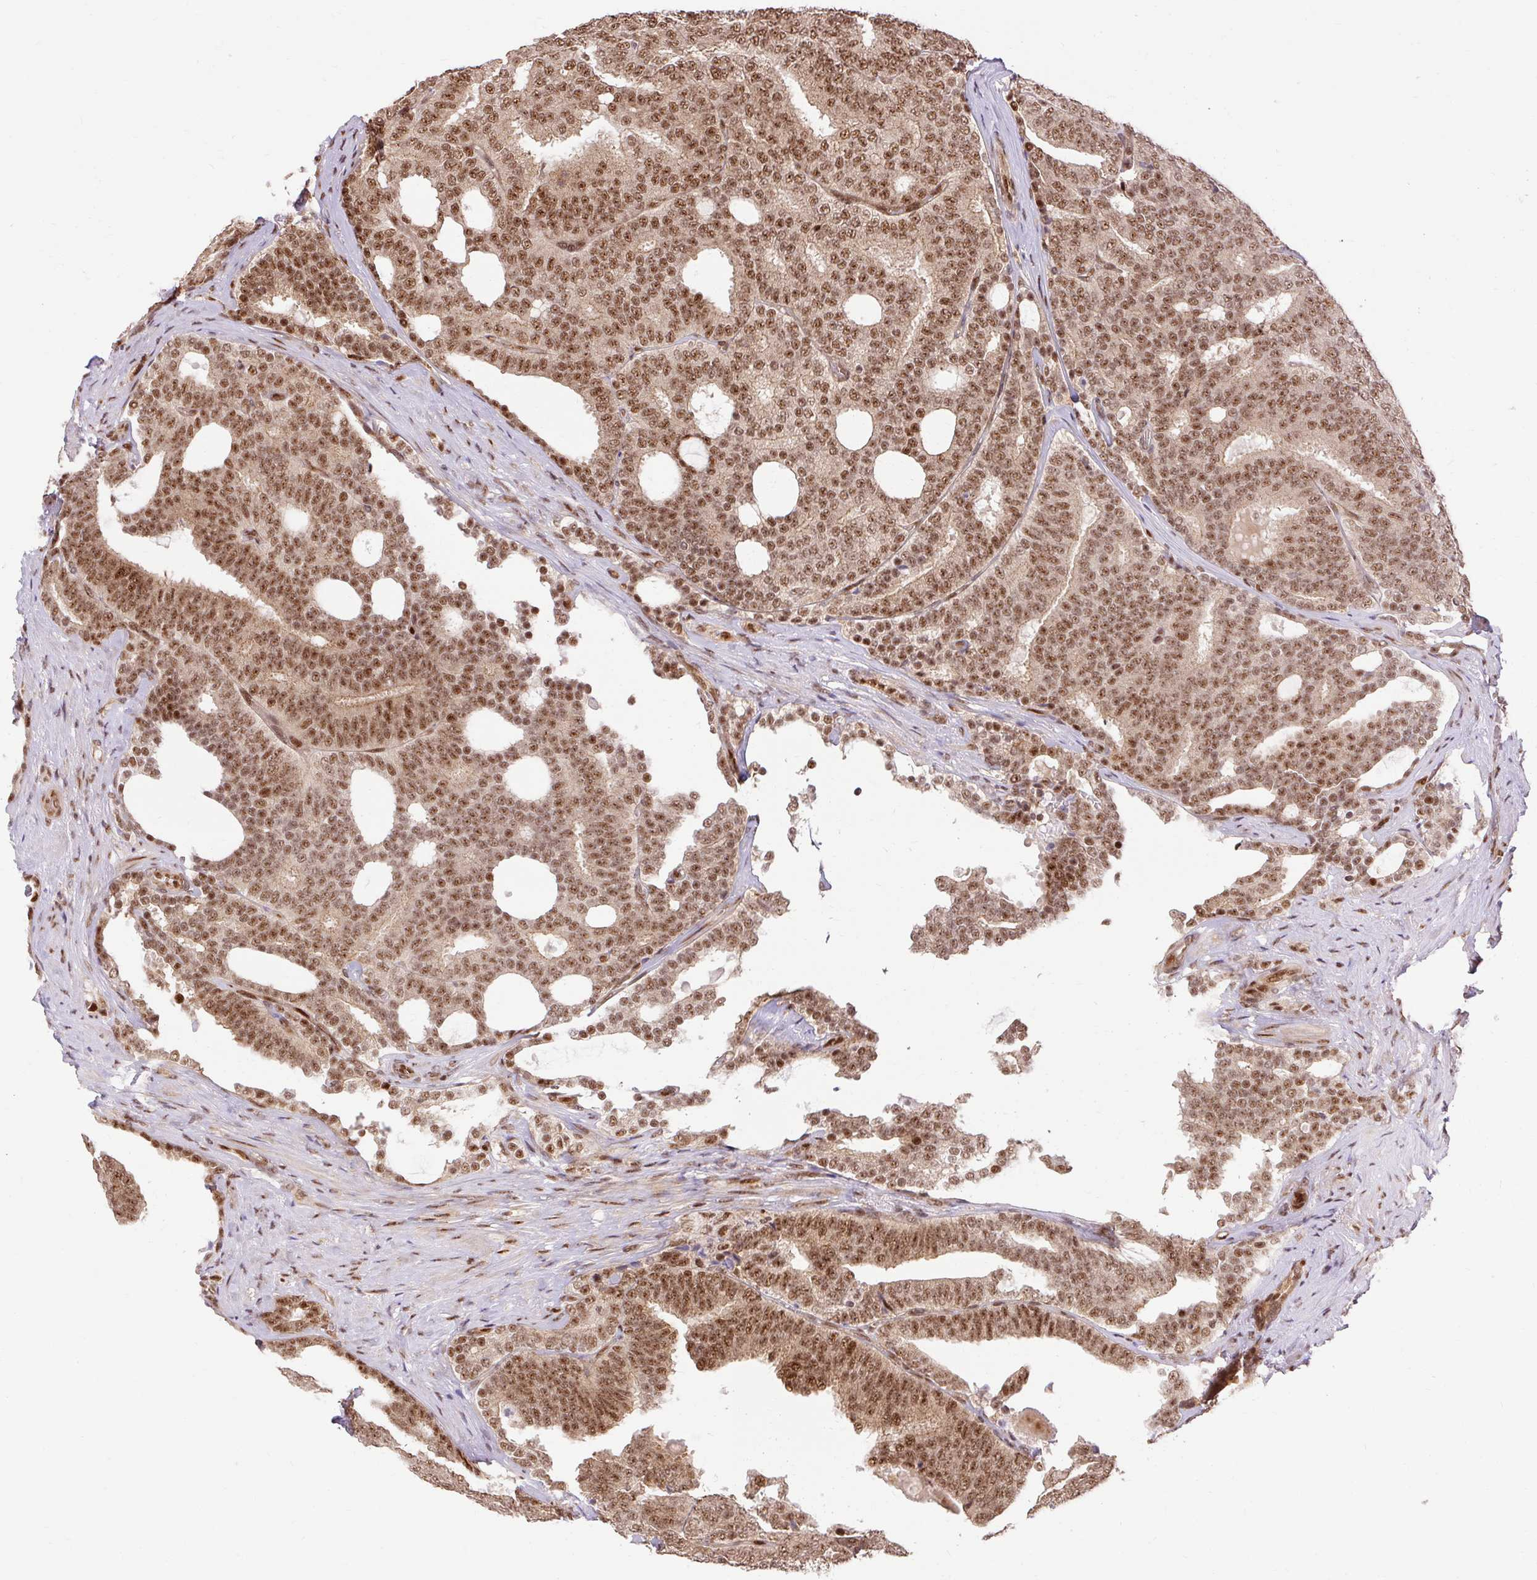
{"staining": {"intensity": "moderate", "quantity": ">75%", "location": "nuclear"}, "tissue": "prostate cancer", "cell_type": "Tumor cells", "image_type": "cancer", "snomed": [{"axis": "morphology", "description": "Adenocarcinoma, High grade"}, {"axis": "topography", "description": "Prostate"}], "caption": "Prostate cancer stained with a brown dye exhibits moderate nuclear positive positivity in approximately >75% of tumor cells.", "gene": "MECOM", "patient": {"sex": "male", "age": 65}}